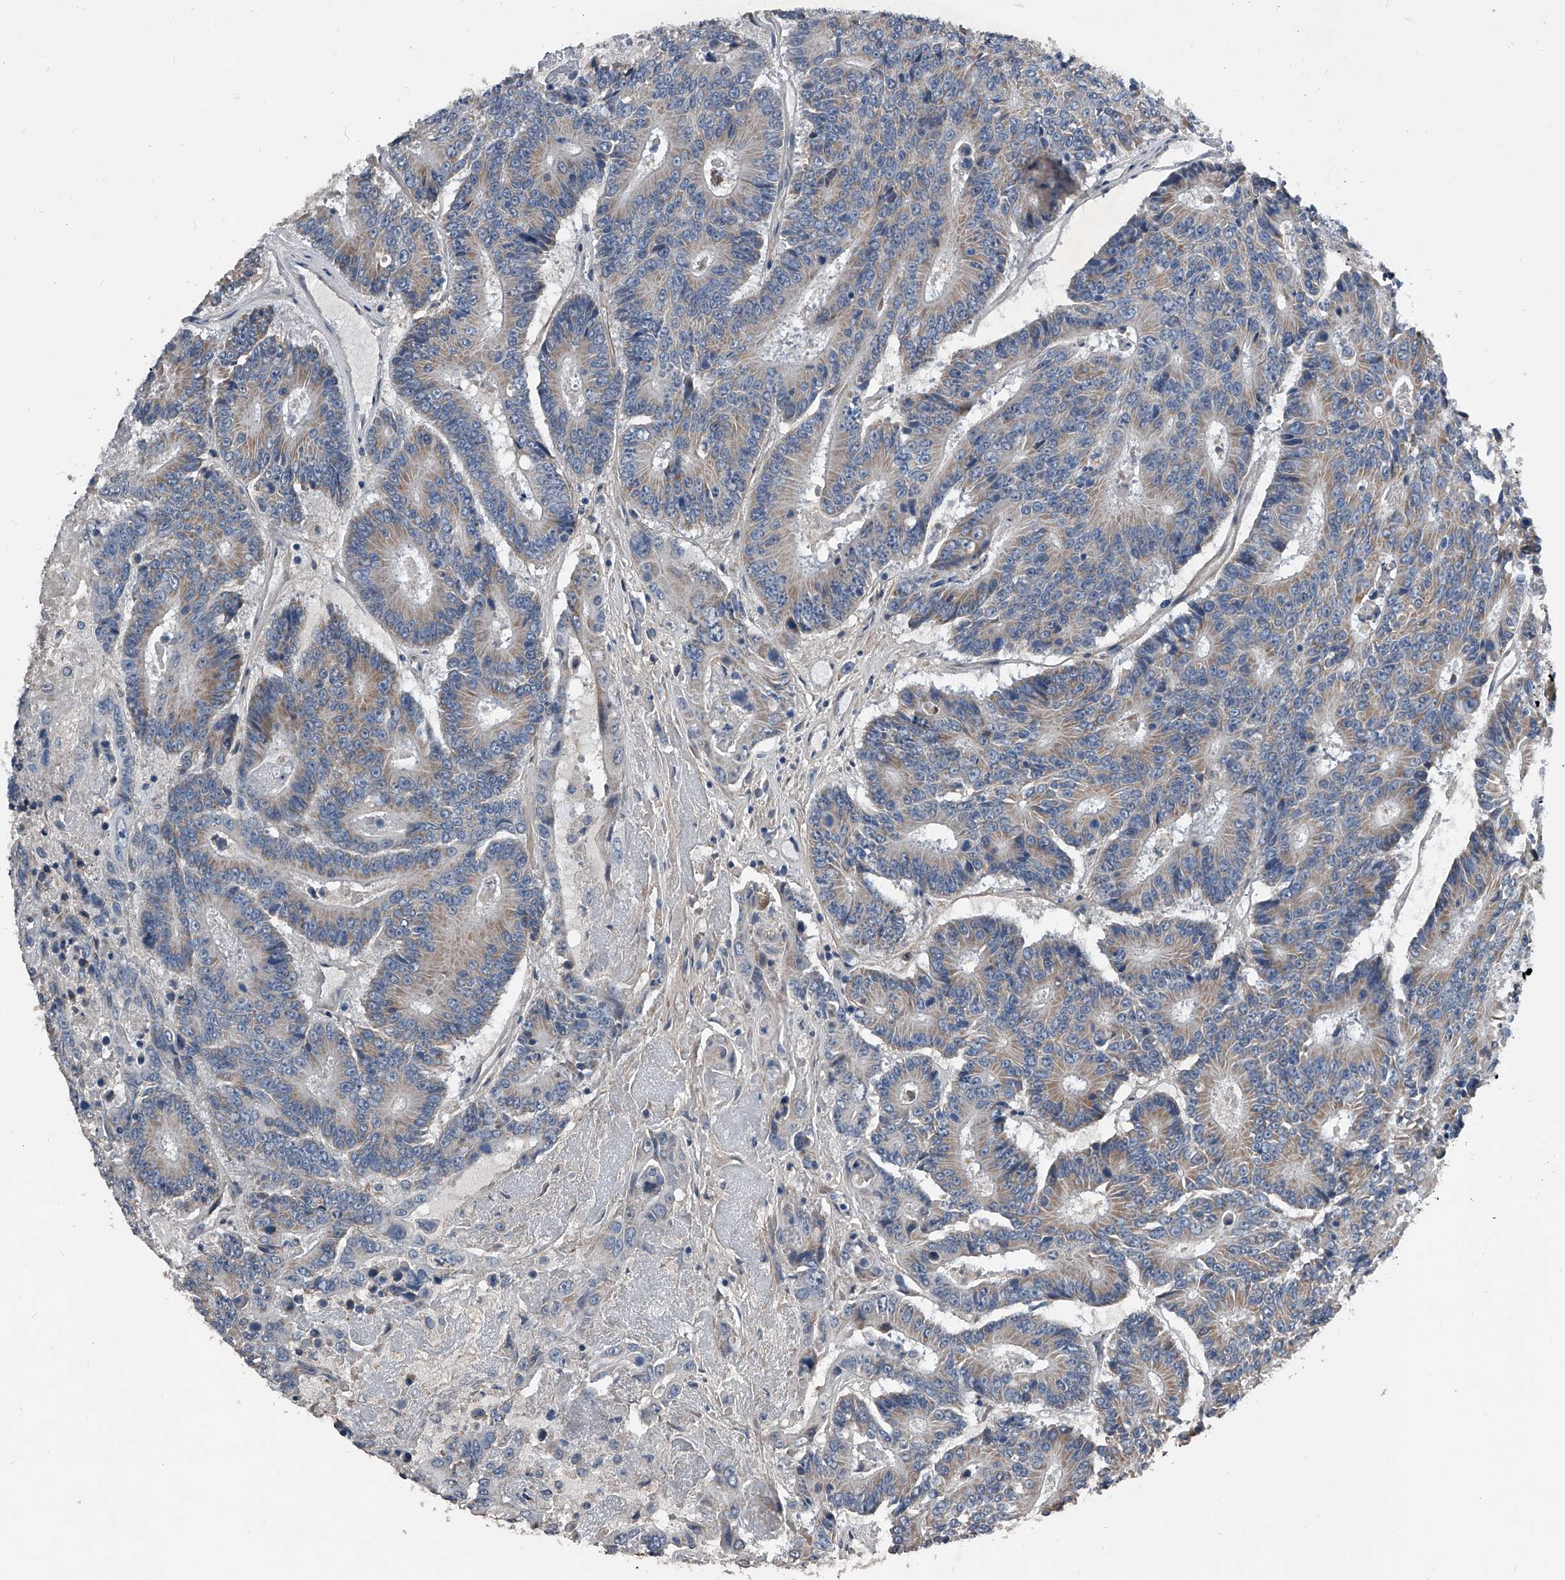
{"staining": {"intensity": "weak", "quantity": ">75%", "location": "cytoplasmic/membranous"}, "tissue": "colorectal cancer", "cell_type": "Tumor cells", "image_type": "cancer", "snomed": [{"axis": "morphology", "description": "Adenocarcinoma, NOS"}, {"axis": "topography", "description": "Colon"}], "caption": "The histopathology image exhibits a brown stain indicating the presence of a protein in the cytoplasmic/membranous of tumor cells in colorectal cancer (adenocarcinoma).", "gene": "PHACTR1", "patient": {"sex": "male", "age": 83}}